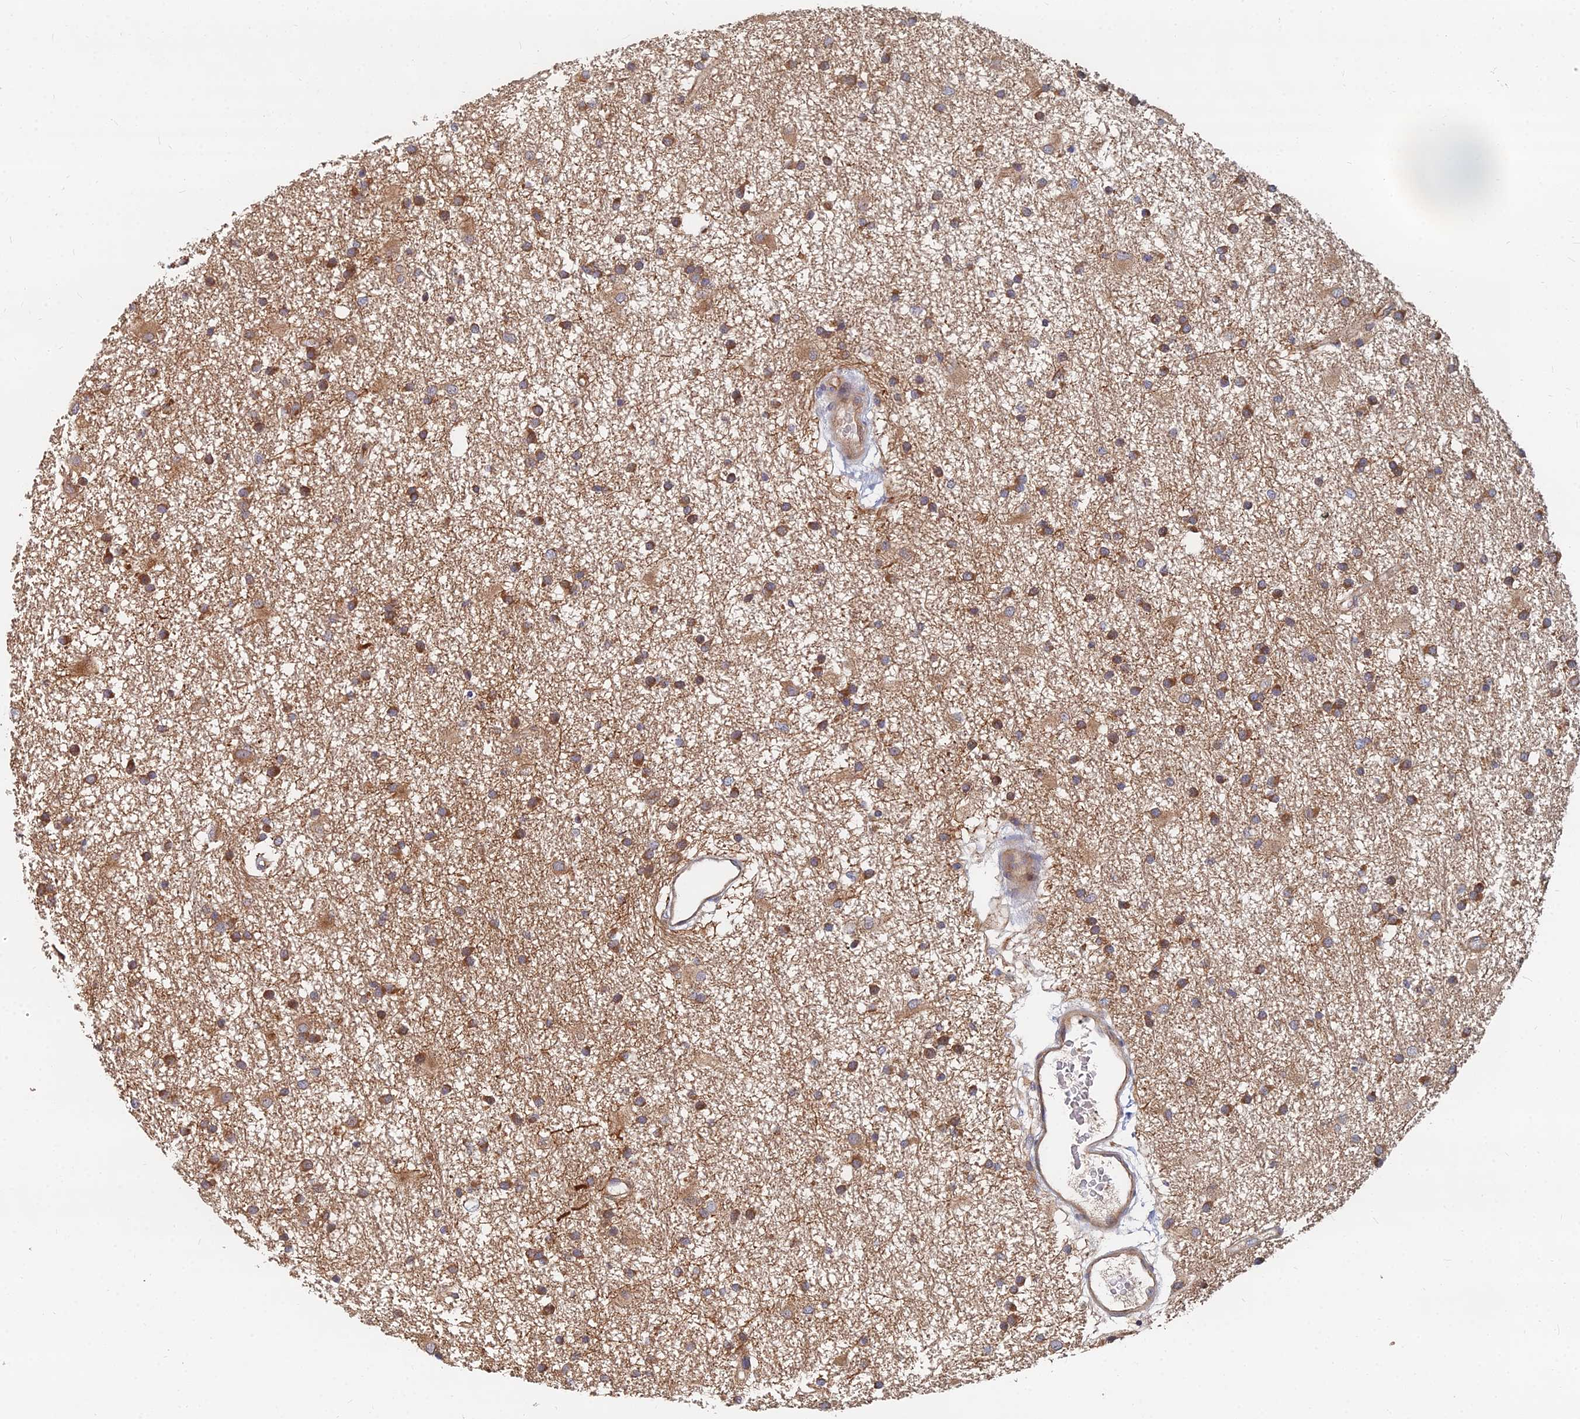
{"staining": {"intensity": "moderate", "quantity": ">75%", "location": "cytoplasmic/membranous"}, "tissue": "glioma", "cell_type": "Tumor cells", "image_type": "cancer", "snomed": [{"axis": "morphology", "description": "Glioma, malignant, High grade"}, {"axis": "topography", "description": "Brain"}], "caption": "Tumor cells display medium levels of moderate cytoplasmic/membranous expression in approximately >75% of cells in high-grade glioma (malignant).", "gene": "CCZ1", "patient": {"sex": "male", "age": 77}}